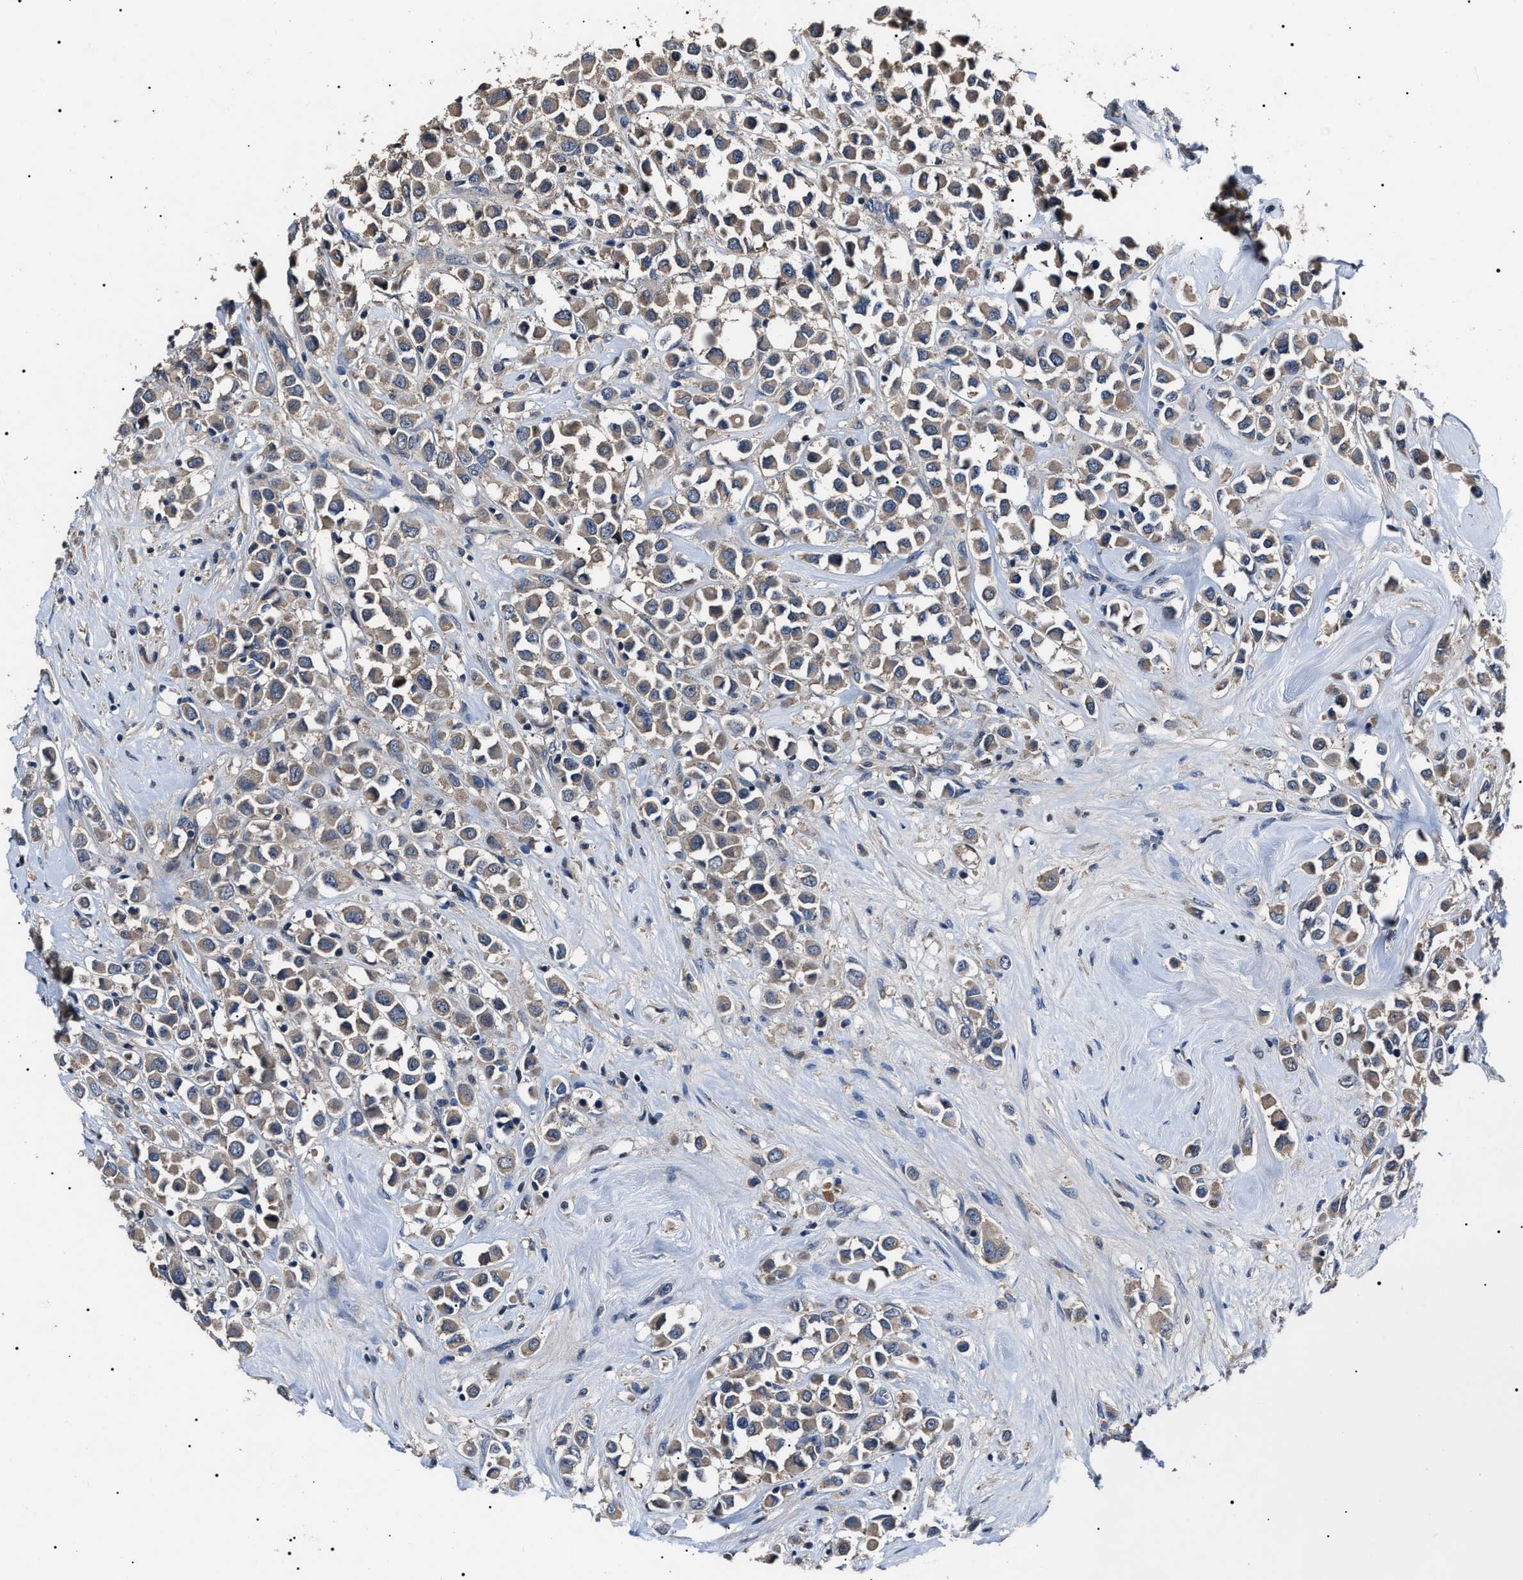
{"staining": {"intensity": "weak", "quantity": "25%-75%", "location": "cytoplasmic/membranous"}, "tissue": "breast cancer", "cell_type": "Tumor cells", "image_type": "cancer", "snomed": [{"axis": "morphology", "description": "Duct carcinoma"}, {"axis": "topography", "description": "Breast"}], "caption": "Tumor cells exhibit weak cytoplasmic/membranous positivity in about 25%-75% of cells in breast cancer.", "gene": "IFT81", "patient": {"sex": "female", "age": 61}}